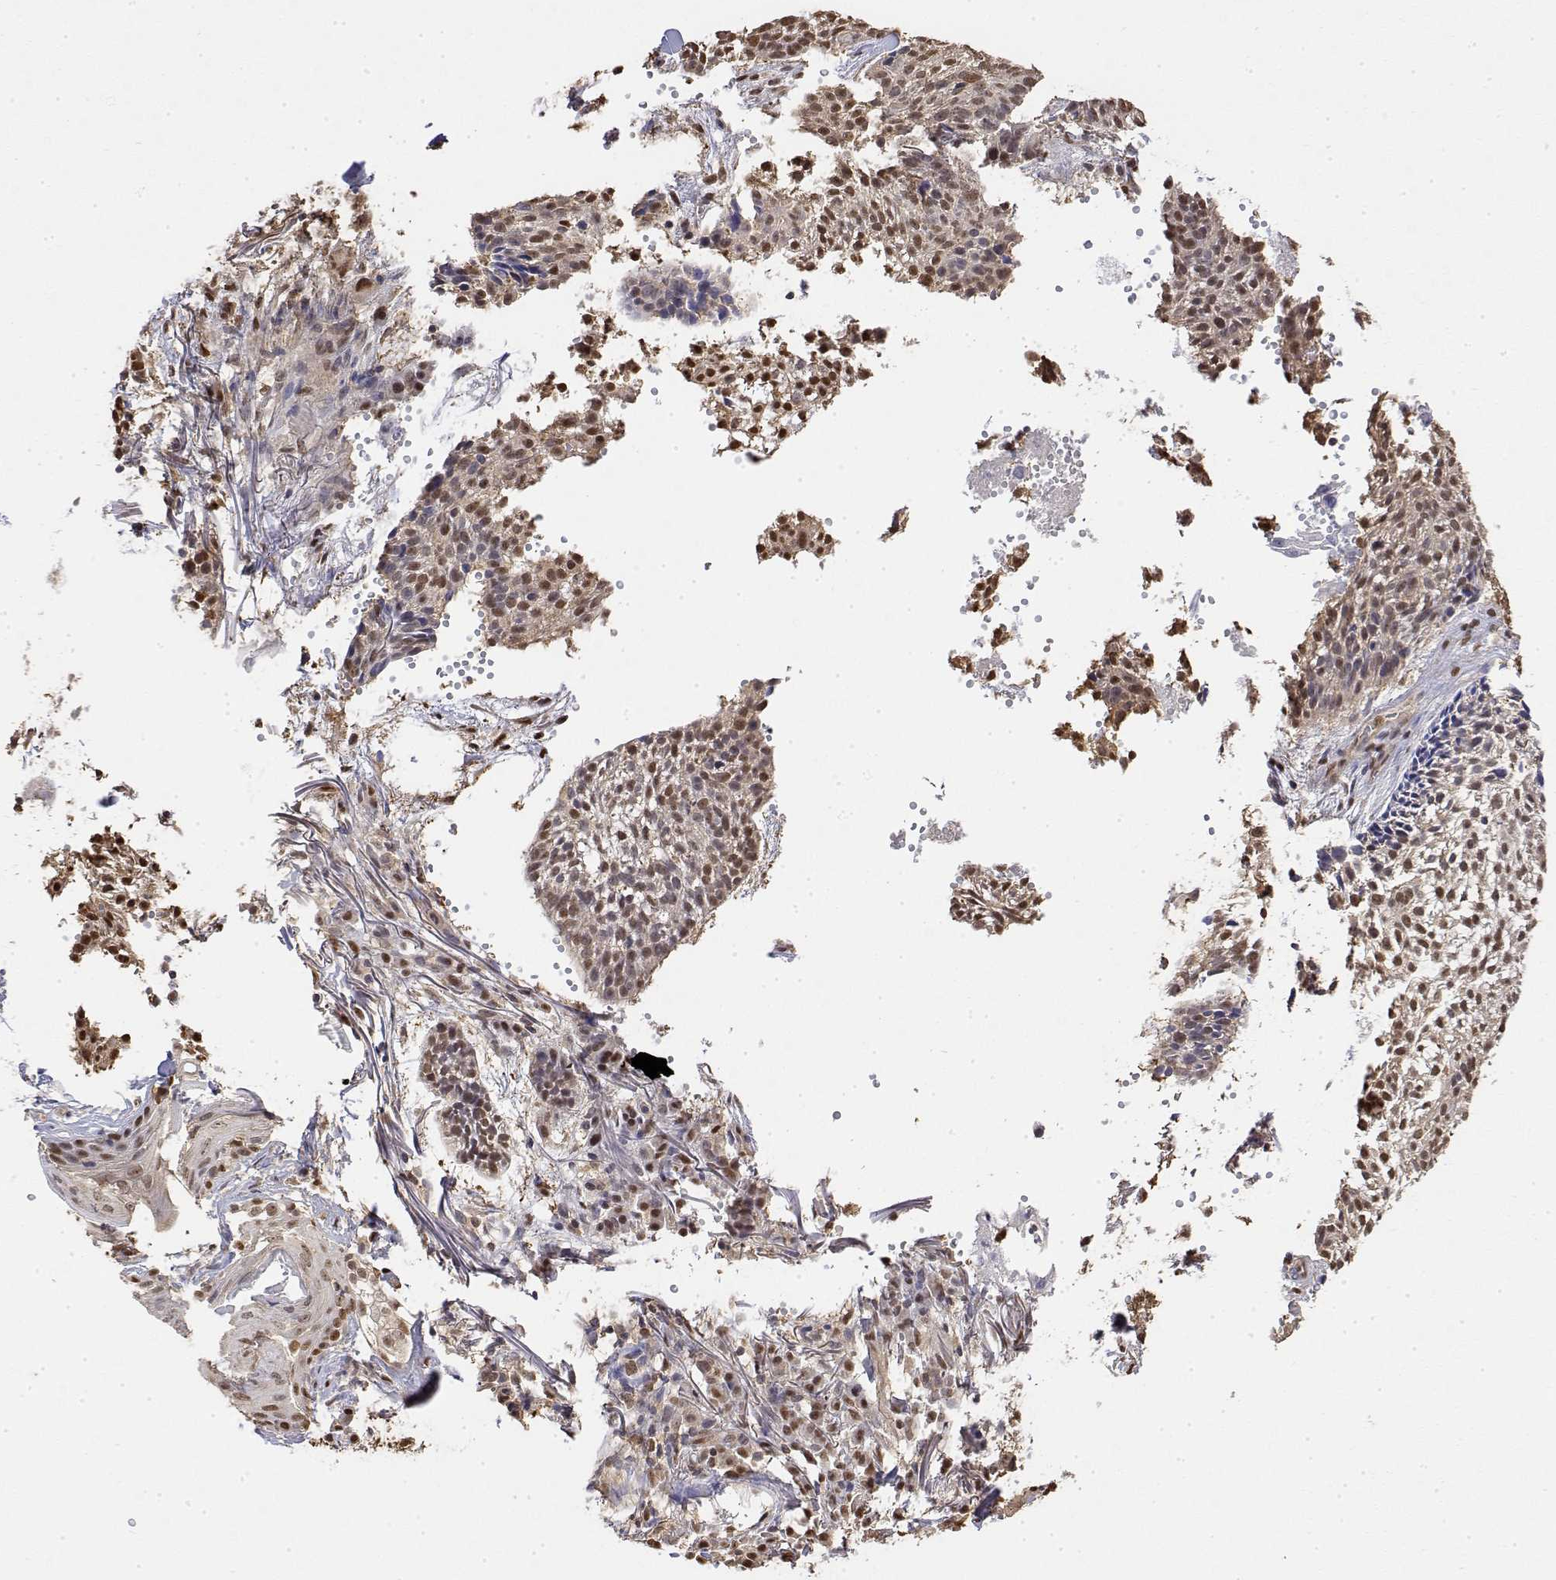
{"staining": {"intensity": "moderate", "quantity": ">75%", "location": "nuclear"}, "tissue": "skin cancer", "cell_type": "Tumor cells", "image_type": "cancer", "snomed": [{"axis": "morphology", "description": "Basal cell carcinoma"}, {"axis": "topography", "description": "Skin"}, {"axis": "topography", "description": "Skin of scalp"}], "caption": "Skin basal cell carcinoma stained for a protein (brown) reveals moderate nuclear positive positivity in about >75% of tumor cells.", "gene": "TPI1", "patient": {"sex": "female", "age": 45}}